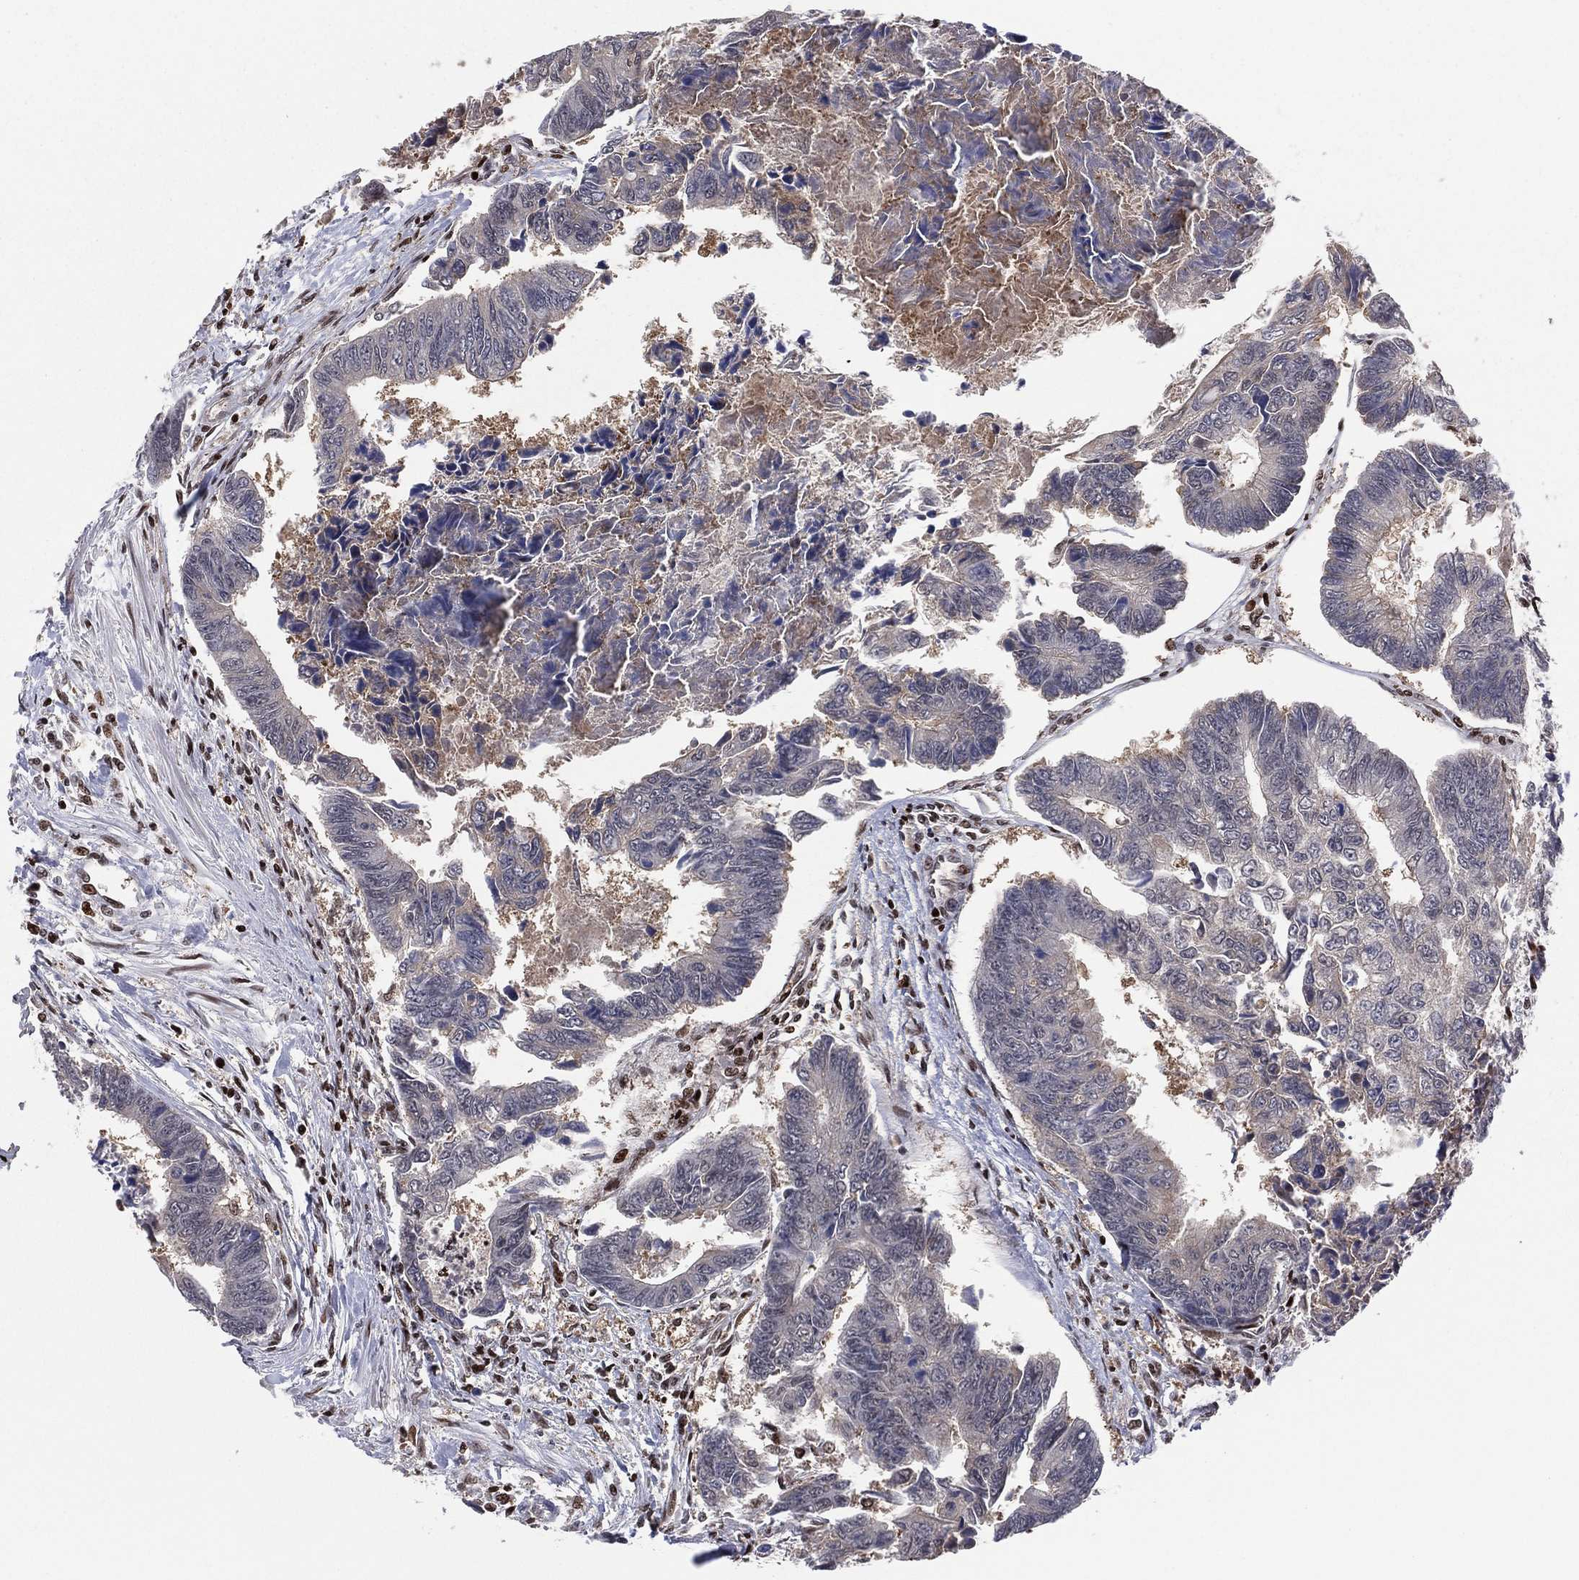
{"staining": {"intensity": "negative", "quantity": "none", "location": "none"}, "tissue": "colorectal cancer", "cell_type": "Tumor cells", "image_type": "cancer", "snomed": [{"axis": "morphology", "description": "Adenocarcinoma, NOS"}, {"axis": "topography", "description": "Colon"}], "caption": "Photomicrograph shows no significant protein expression in tumor cells of colorectal cancer.", "gene": "PSMA1", "patient": {"sex": "female", "age": 65}}